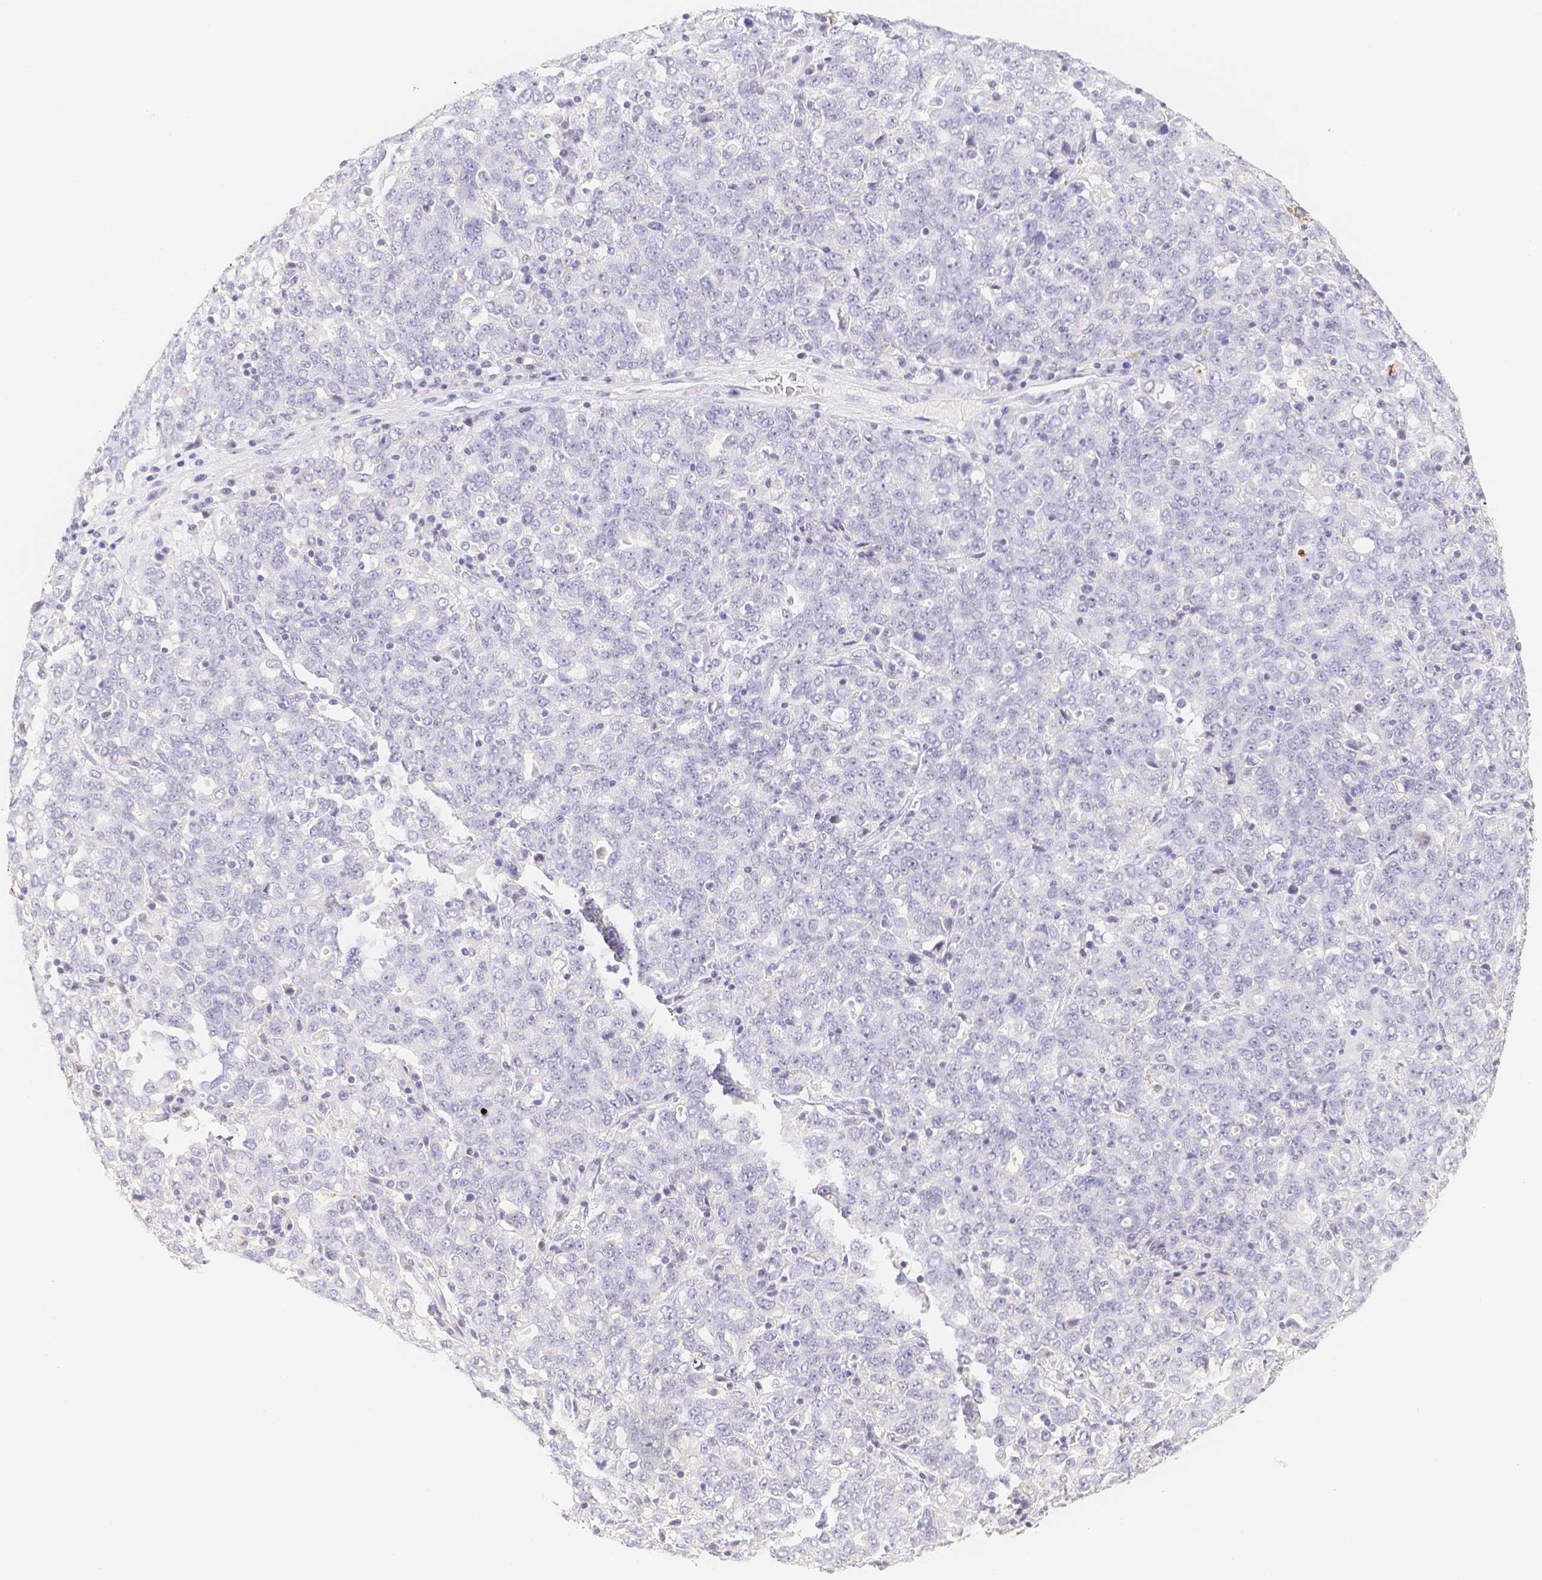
{"staining": {"intensity": "negative", "quantity": "none", "location": "none"}, "tissue": "ovarian cancer", "cell_type": "Tumor cells", "image_type": "cancer", "snomed": [{"axis": "morphology", "description": "Carcinoma, endometroid"}, {"axis": "topography", "description": "Ovary"}], "caption": "Ovarian endometroid carcinoma was stained to show a protein in brown. There is no significant expression in tumor cells.", "gene": "PADI4", "patient": {"sex": "female", "age": 62}}